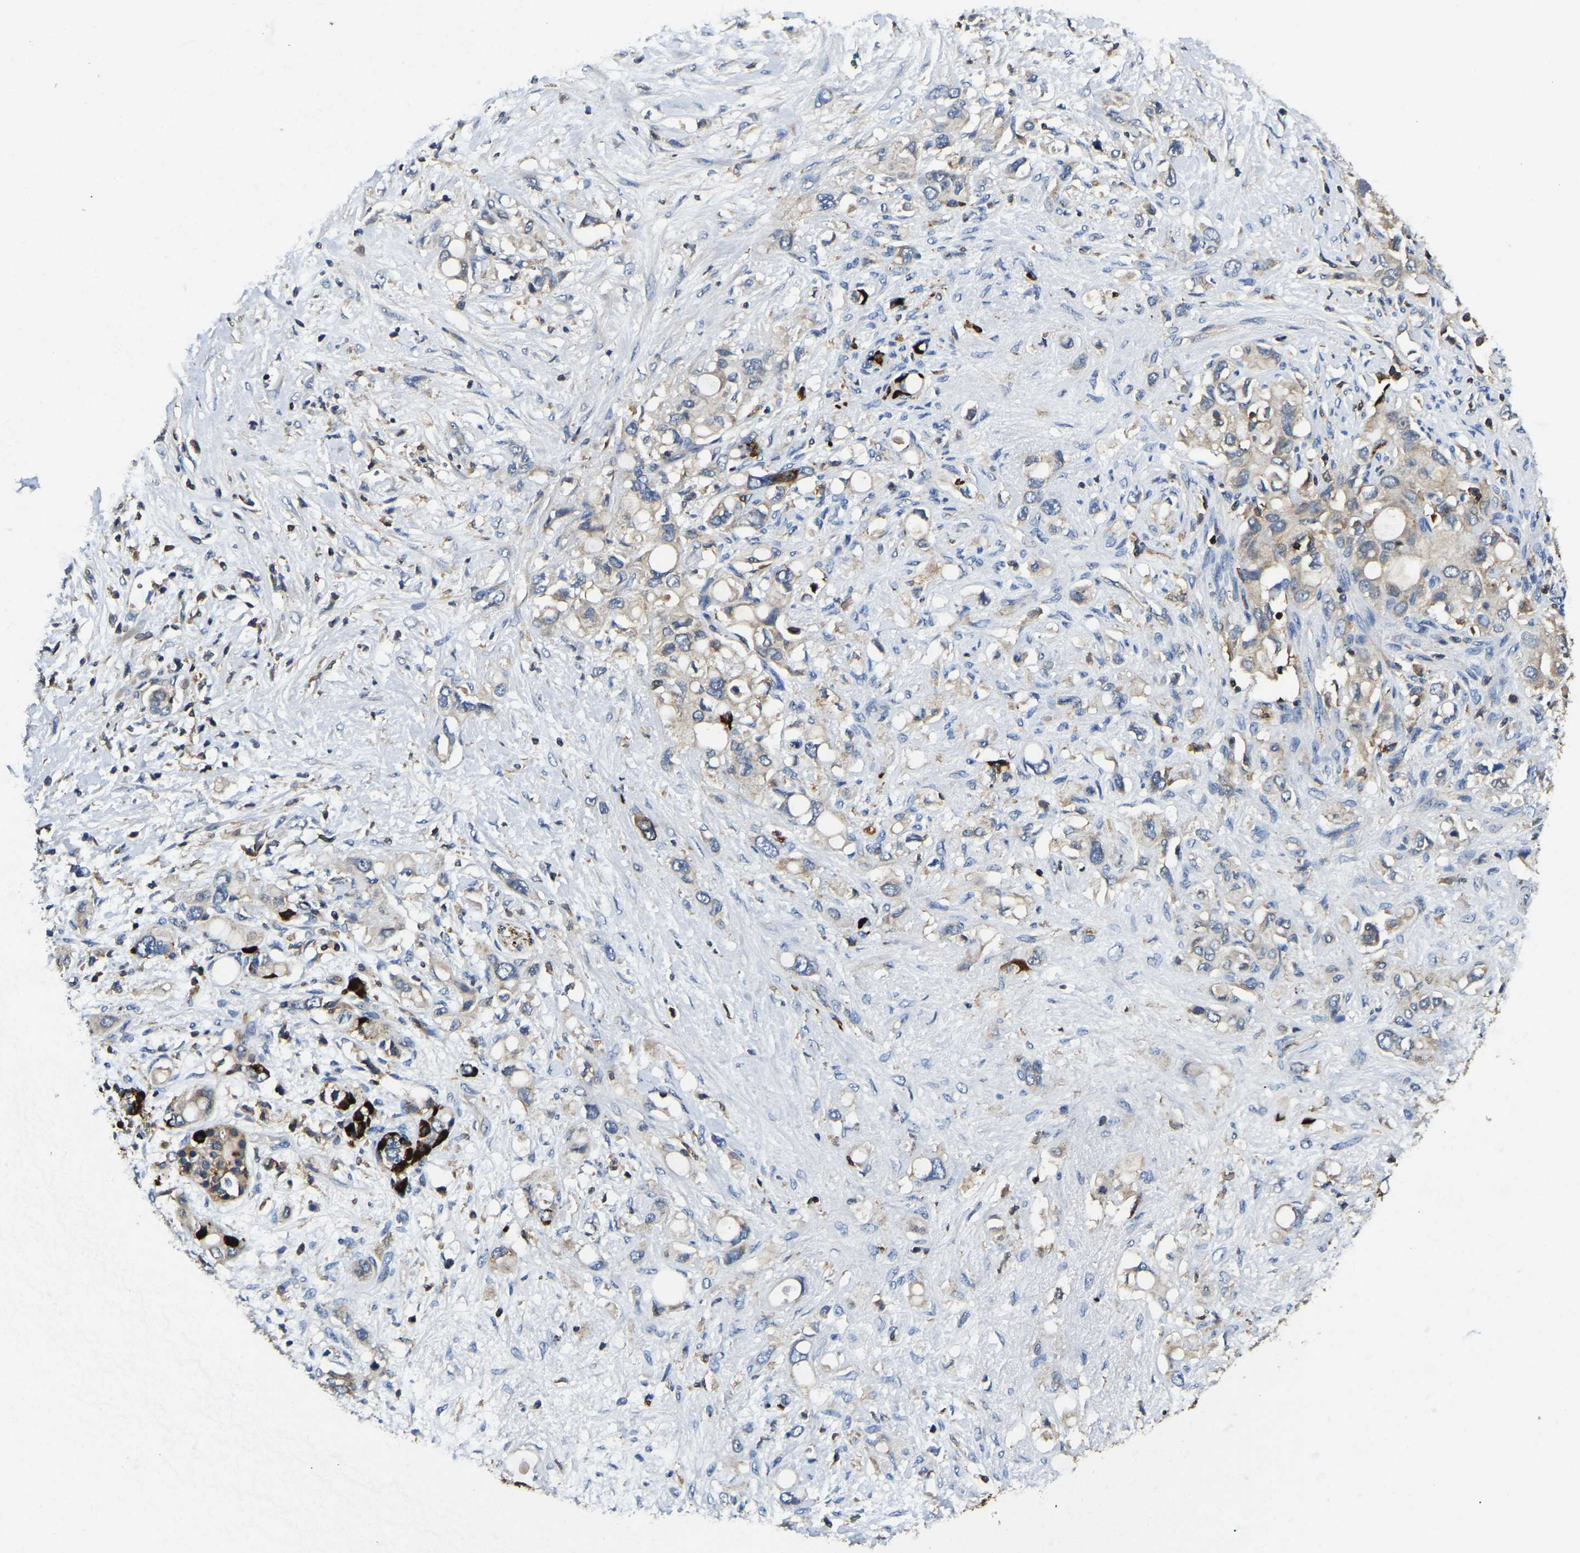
{"staining": {"intensity": "weak", "quantity": "<25%", "location": "cytoplasmic/membranous"}, "tissue": "pancreatic cancer", "cell_type": "Tumor cells", "image_type": "cancer", "snomed": [{"axis": "morphology", "description": "Adenocarcinoma, NOS"}, {"axis": "topography", "description": "Pancreas"}], "caption": "Tumor cells show no significant protein staining in adenocarcinoma (pancreatic).", "gene": "SMPD2", "patient": {"sex": "female", "age": 56}}